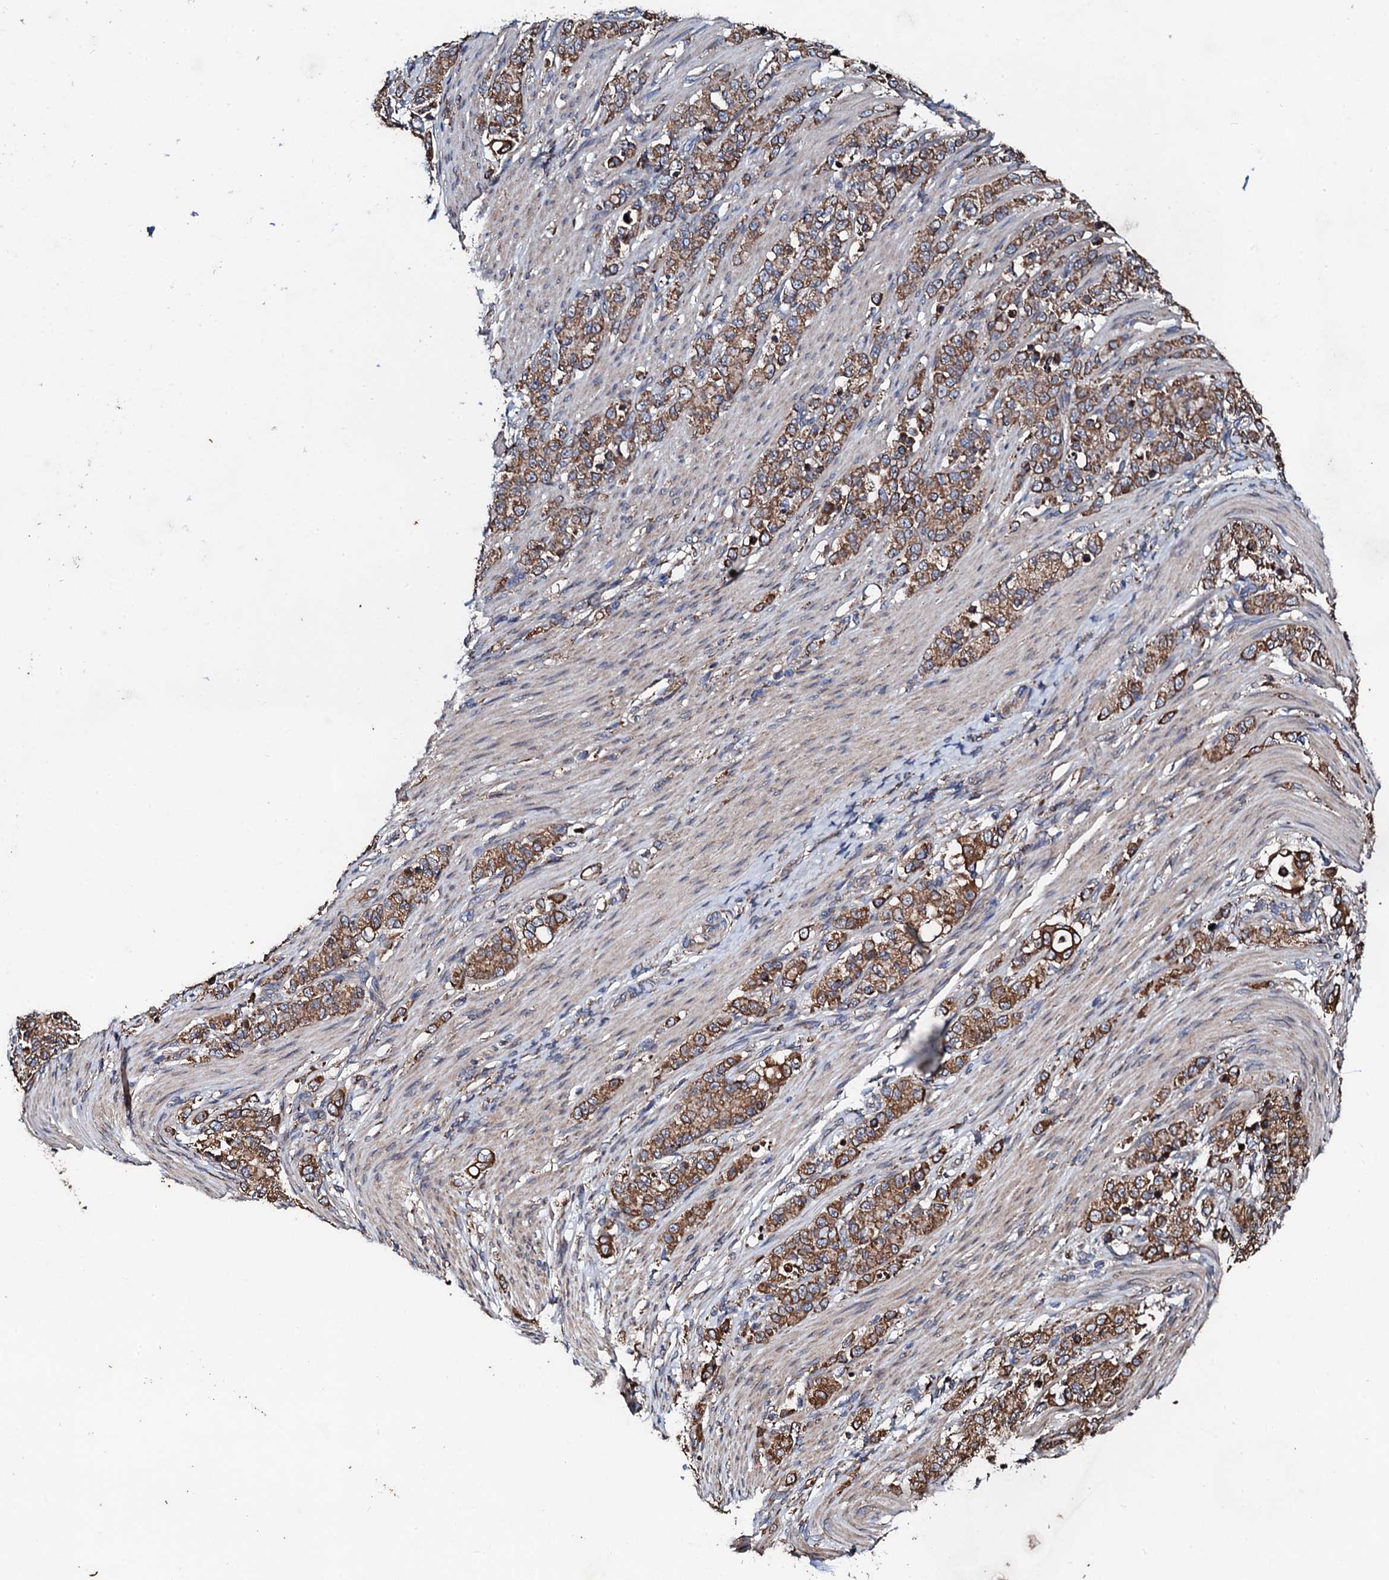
{"staining": {"intensity": "moderate", "quantity": ">75%", "location": "cytoplasmic/membranous"}, "tissue": "stomach cancer", "cell_type": "Tumor cells", "image_type": "cancer", "snomed": [{"axis": "morphology", "description": "Adenocarcinoma, NOS"}, {"axis": "topography", "description": "Stomach"}], "caption": "The photomicrograph exhibits a brown stain indicating the presence of a protein in the cytoplasmic/membranous of tumor cells in stomach cancer. (Stains: DAB (3,3'-diaminobenzidine) in brown, nuclei in blue, Microscopy: brightfield microscopy at high magnification).", "gene": "CKAP5", "patient": {"sex": "female", "age": 79}}